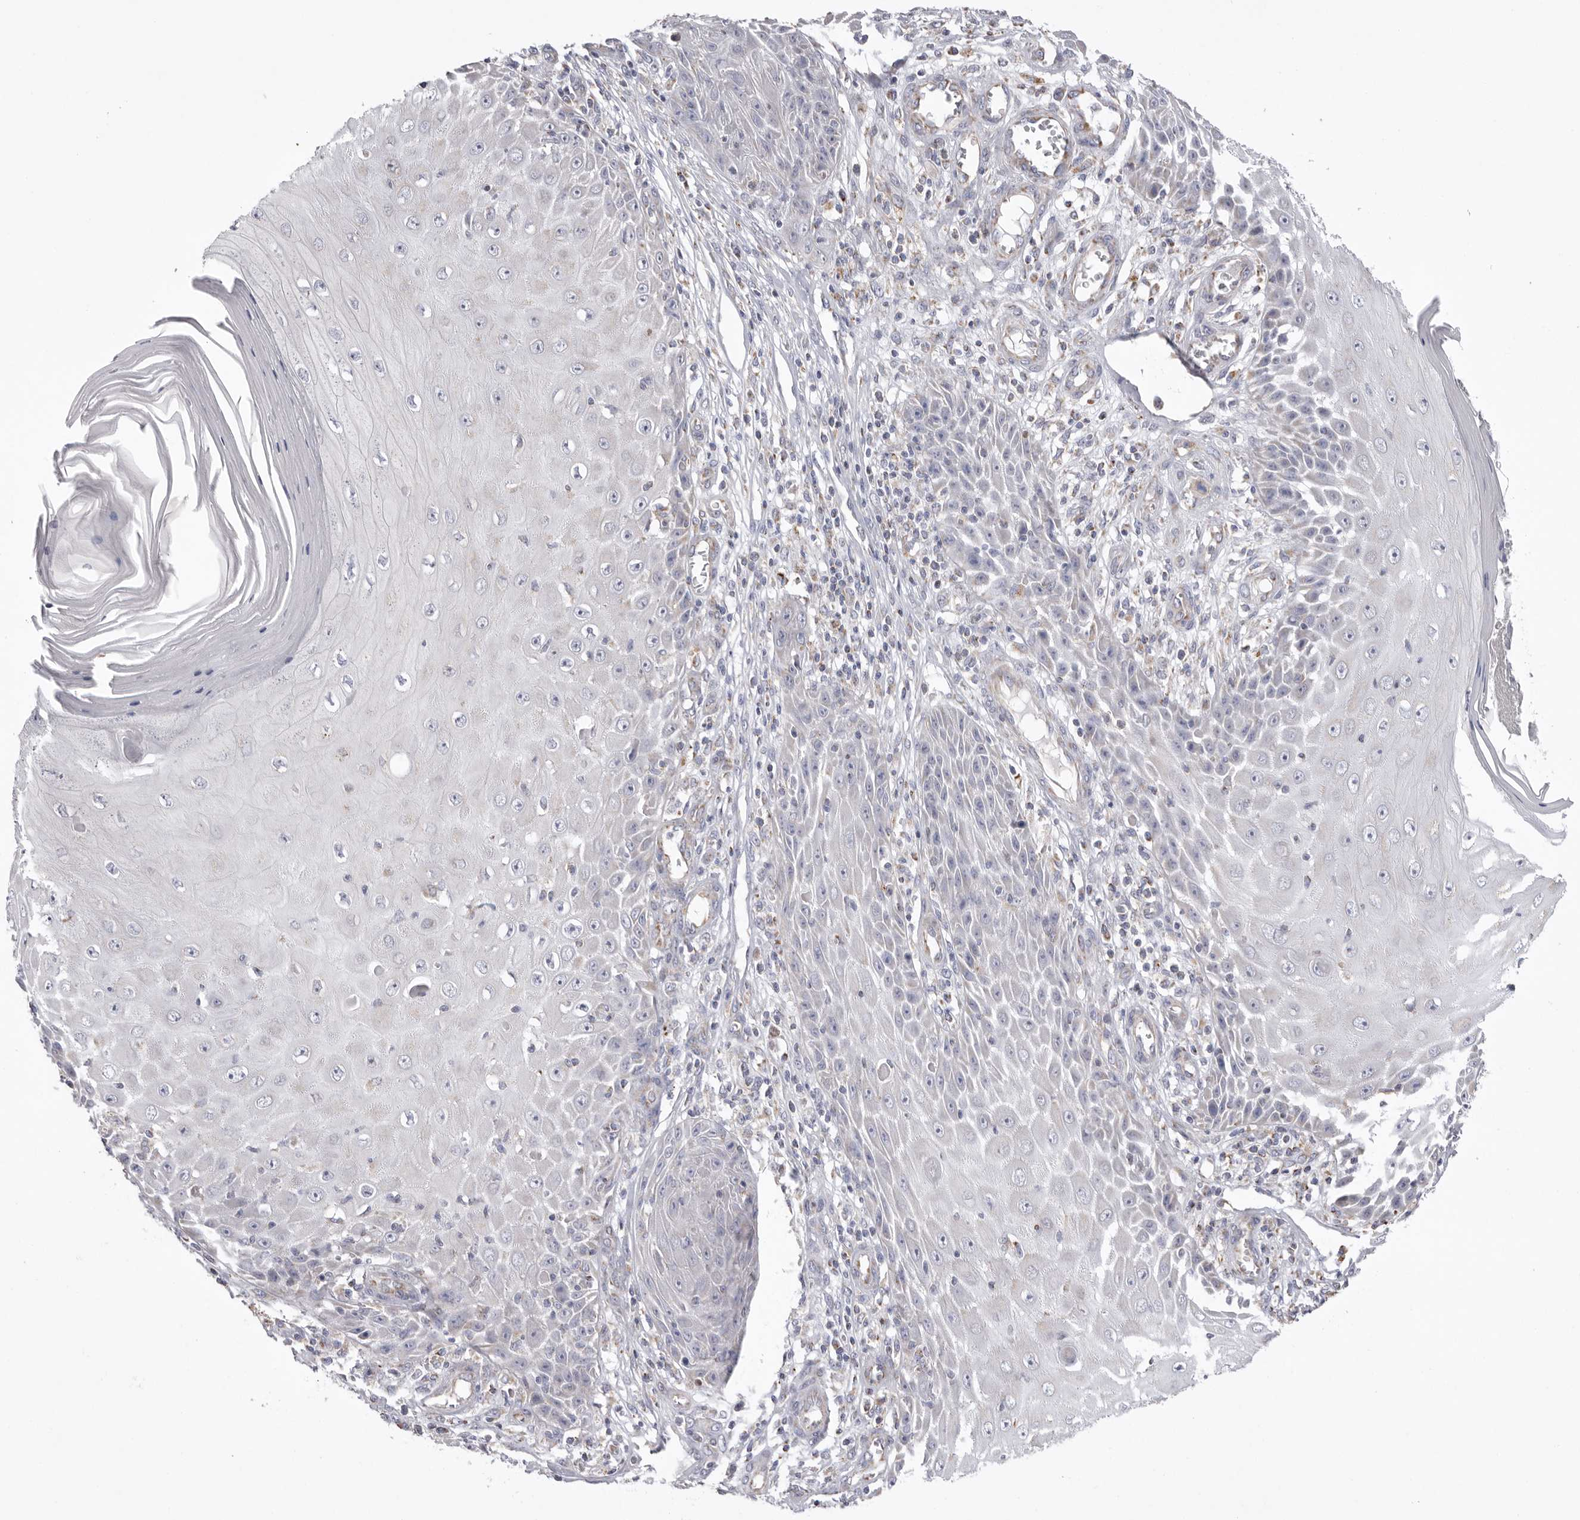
{"staining": {"intensity": "negative", "quantity": "none", "location": "none"}, "tissue": "skin cancer", "cell_type": "Tumor cells", "image_type": "cancer", "snomed": [{"axis": "morphology", "description": "Squamous cell carcinoma, NOS"}, {"axis": "topography", "description": "Skin"}], "caption": "This is an IHC histopathology image of squamous cell carcinoma (skin). There is no expression in tumor cells.", "gene": "VDAC3", "patient": {"sex": "female", "age": 73}}